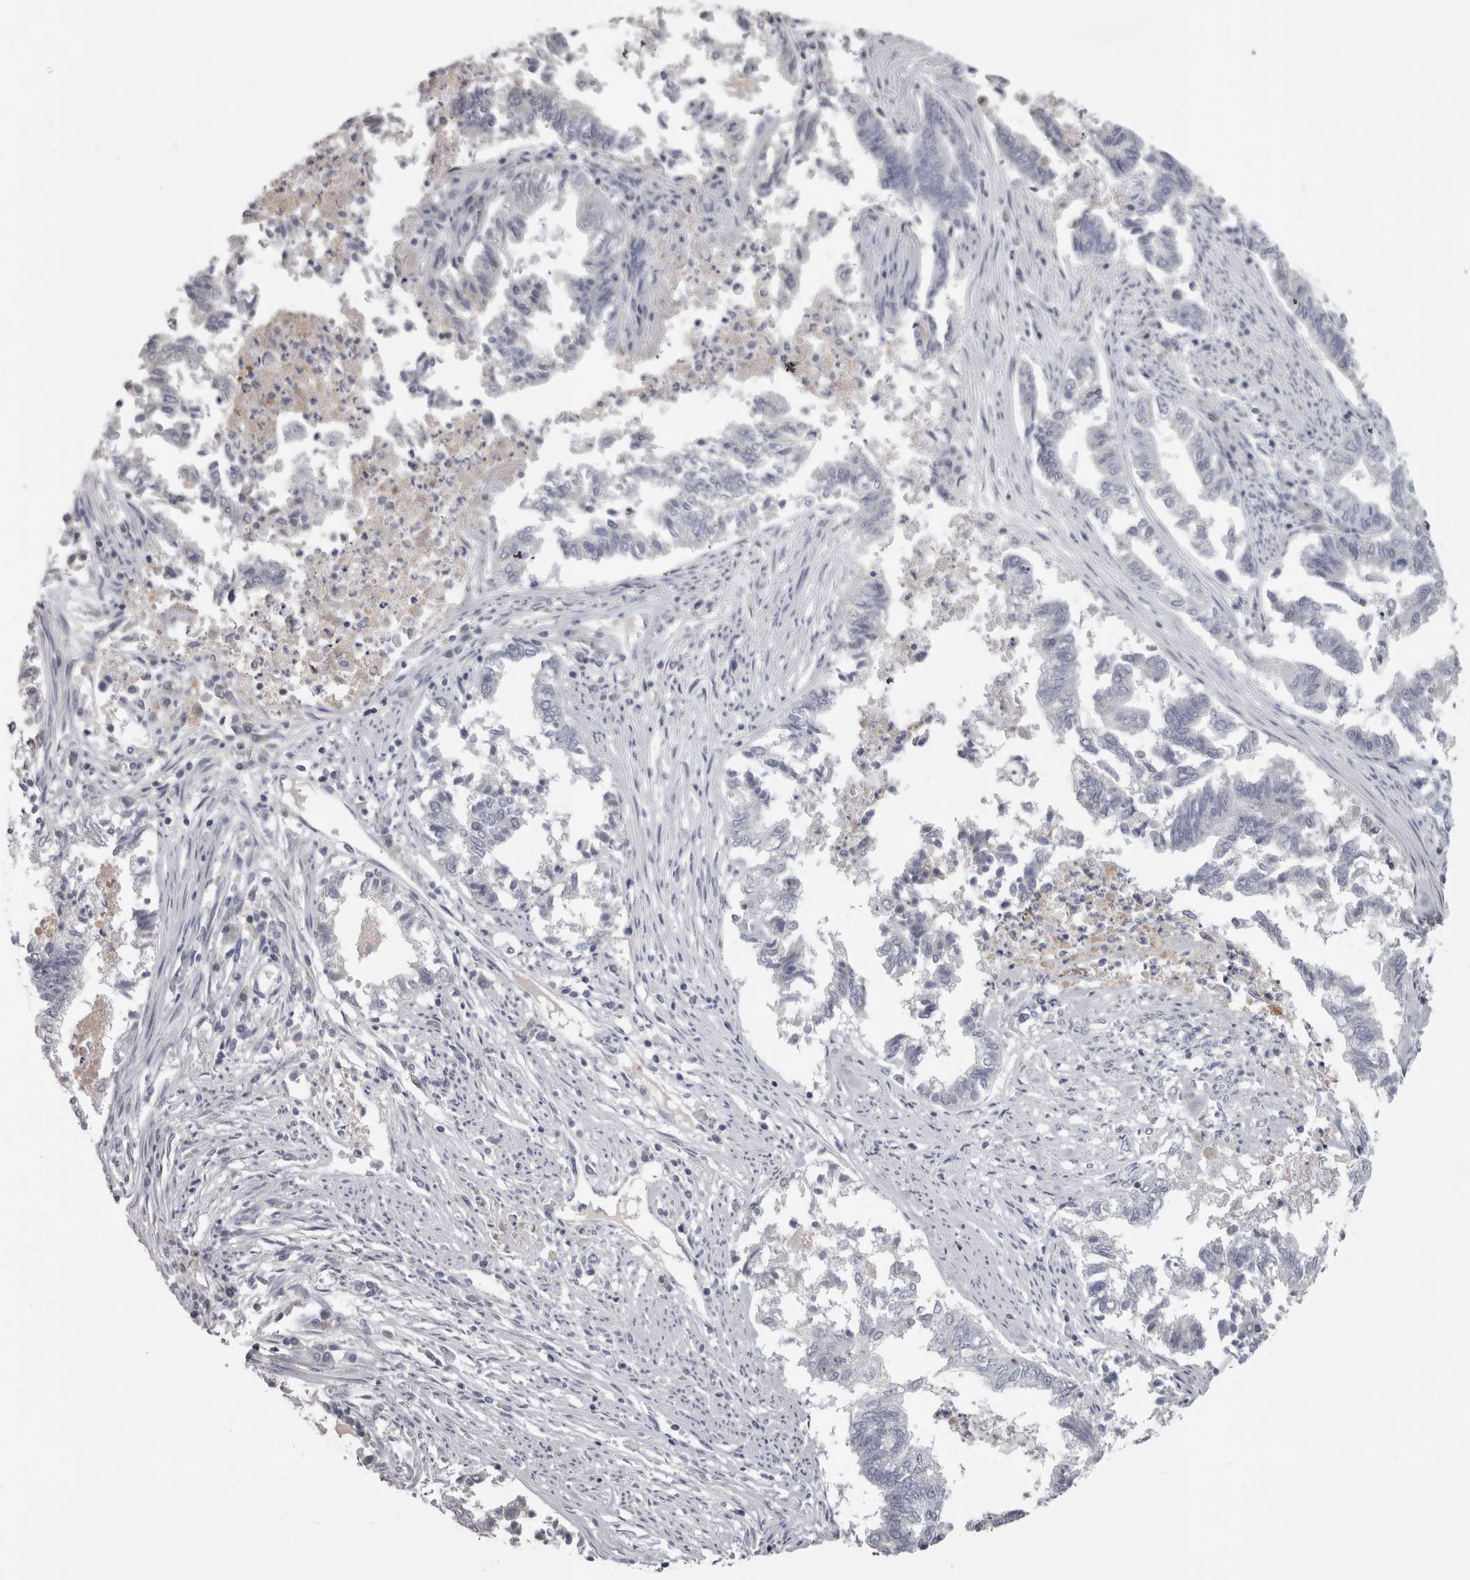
{"staining": {"intensity": "negative", "quantity": "none", "location": "none"}, "tissue": "endometrial cancer", "cell_type": "Tumor cells", "image_type": "cancer", "snomed": [{"axis": "morphology", "description": "Necrosis, NOS"}, {"axis": "morphology", "description": "Adenocarcinoma, NOS"}, {"axis": "topography", "description": "Endometrium"}], "caption": "This histopathology image is of endometrial adenocarcinoma stained with immunohistochemistry (IHC) to label a protein in brown with the nuclei are counter-stained blue. There is no expression in tumor cells. The staining is performed using DAB (3,3'-diaminobenzidine) brown chromogen with nuclei counter-stained in using hematoxylin.", "gene": "SAA4", "patient": {"sex": "female", "age": 79}}